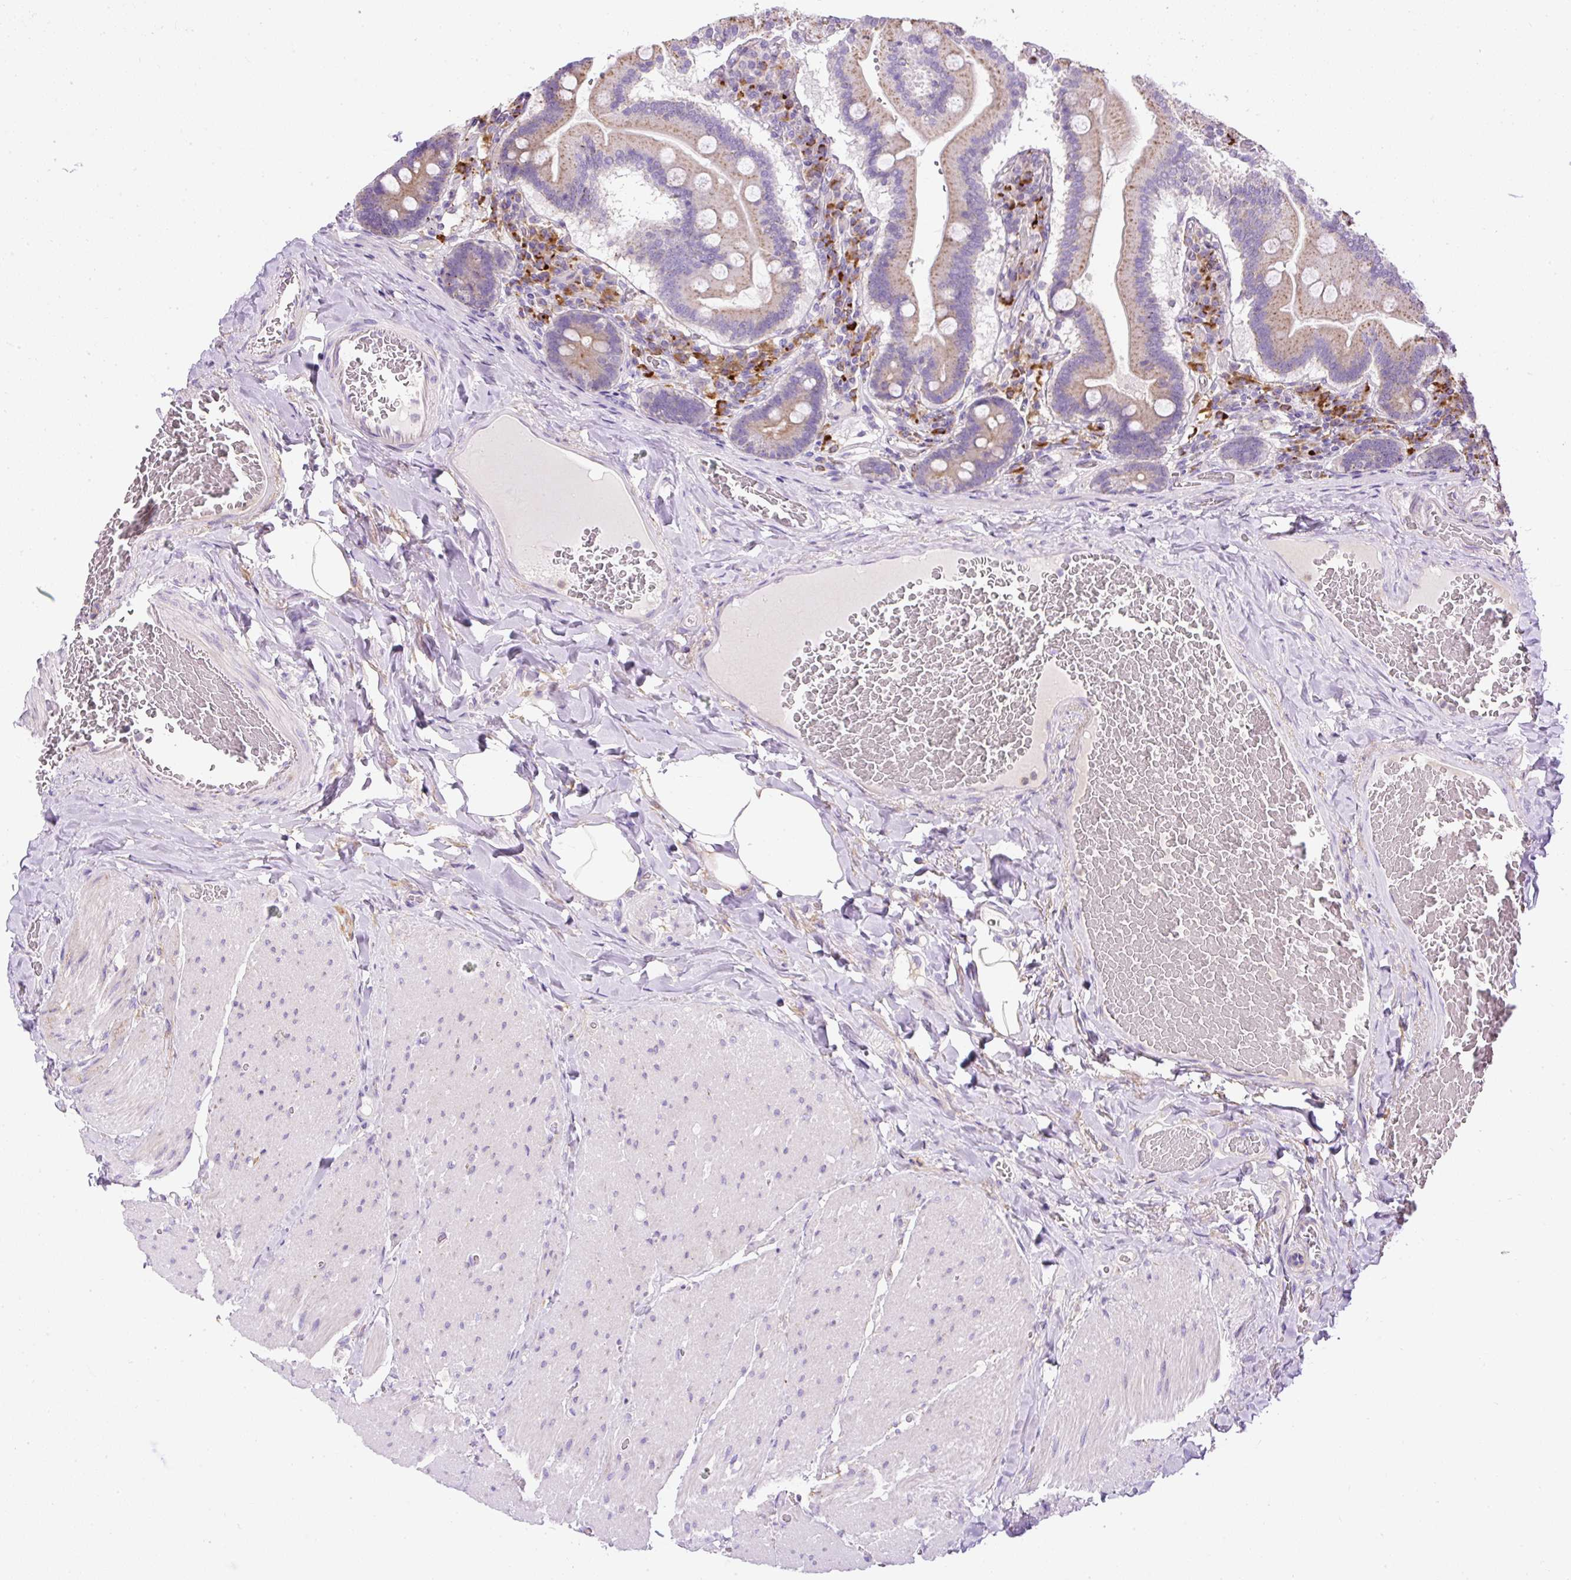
{"staining": {"intensity": "moderate", "quantity": "25%-75%", "location": "cytoplasmic/membranous"}, "tissue": "duodenum", "cell_type": "Glandular cells", "image_type": "normal", "snomed": [{"axis": "morphology", "description": "Normal tissue, NOS"}, {"axis": "topography", "description": "Duodenum"}], "caption": "Immunohistochemical staining of benign duodenum exhibits 25%-75% levels of moderate cytoplasmic/membranous protein expression in approximately 25%-75% of glandular cells.", "gene": "CFAP47", "patient": {"sex": "female", "age": 62}}